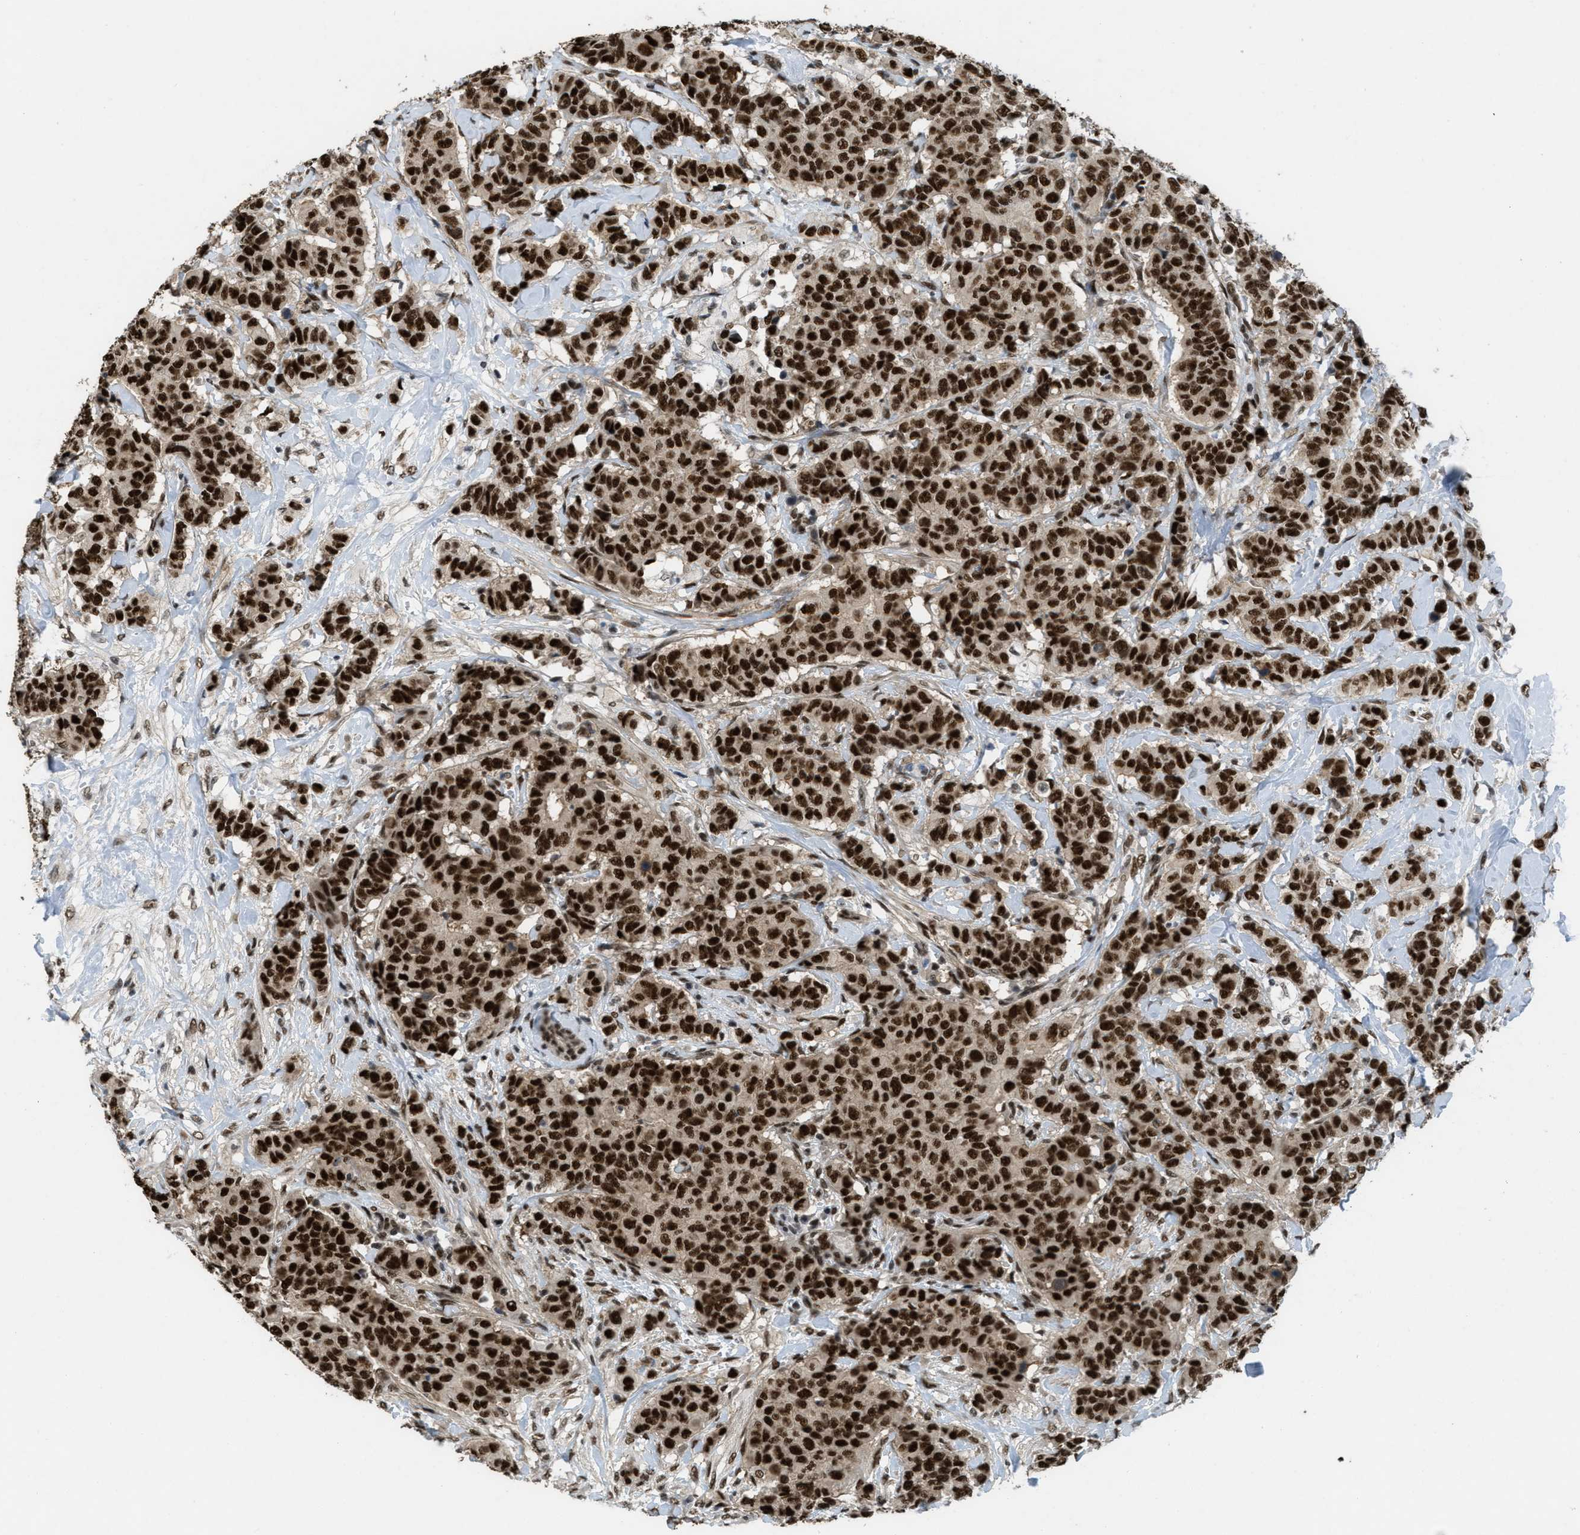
{"staining": {"intensity": "strong", "quantity": ">75%", "location": "cytoplasmic/membranous,nuclear"}, "tissue": "breast cancer", "cell_type": "Tumor cells", "image_type": "cancer", "snomed": [{"axis": "morphology", "description": "Normal tissue, NOS"}, {"axis": "morphology", "description": "Duct carcinoma"}, {"axis": "topography", "description": "Breast"}], "caption": "Breast cancer stained with a brown dye displays strong cytoplasmic/membranous and nuclear positive staining in approximately >75% of tumor cells.", "gene": "CDT1", "patient": {"sex": "female", "age": 40}}